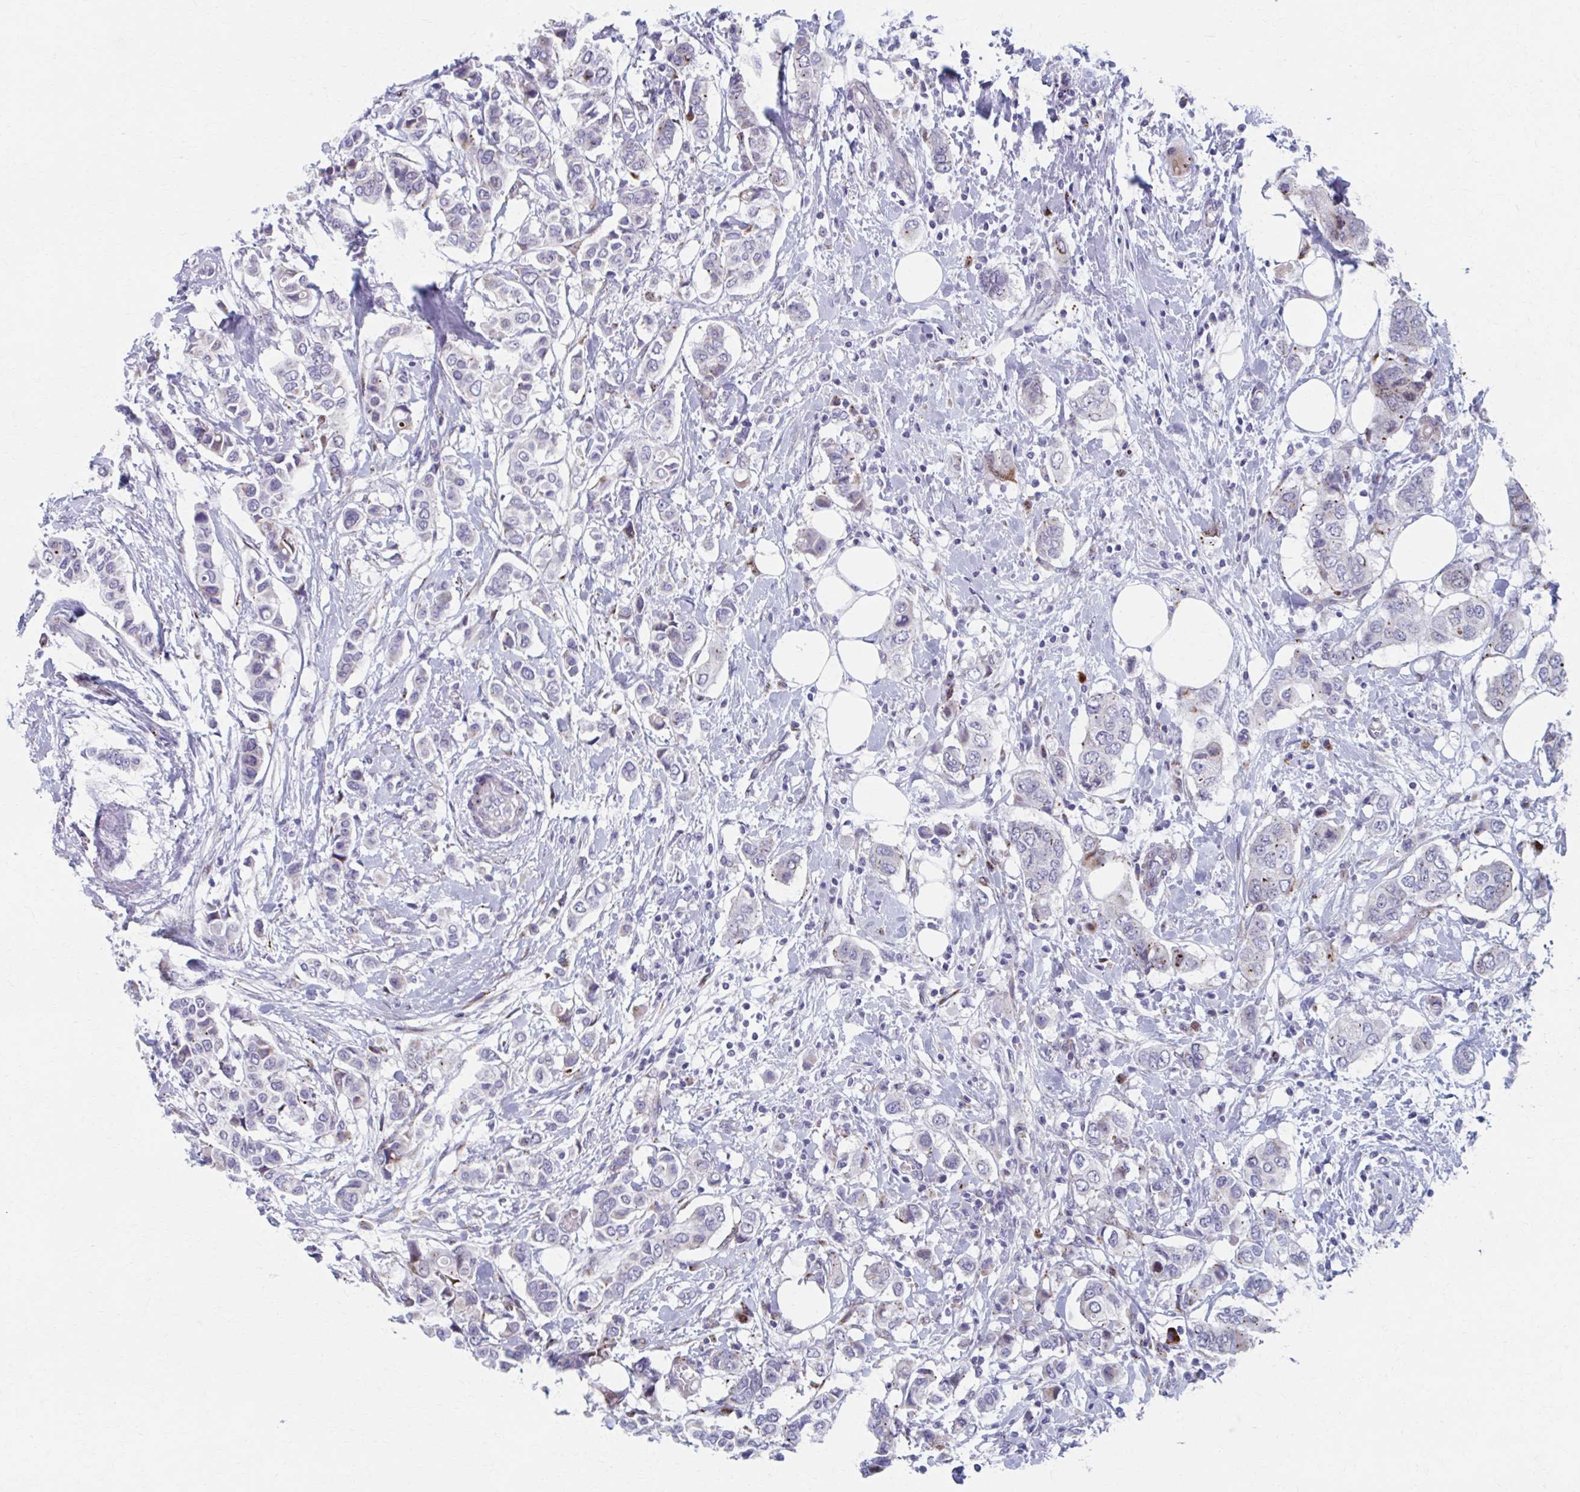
{"staining": {"intensity": "negative", "quantity": "none", "location": "none"}, "tissue": "breast cancer", "cell_type": "Tumor cells", "image_type": "cancer", "snomed": [{"axis": "morphology", "description": "Lobular carcinoma"}, {"axis": "topography", "description": "Breast"}], "caption": "IHC image of human breast cancer (lobular carcinoma) stained for a protein (brown), which shows no staining in tumor cells.", "gene": "OLFM2", "patient": {"sex": "female", "age": 51}}